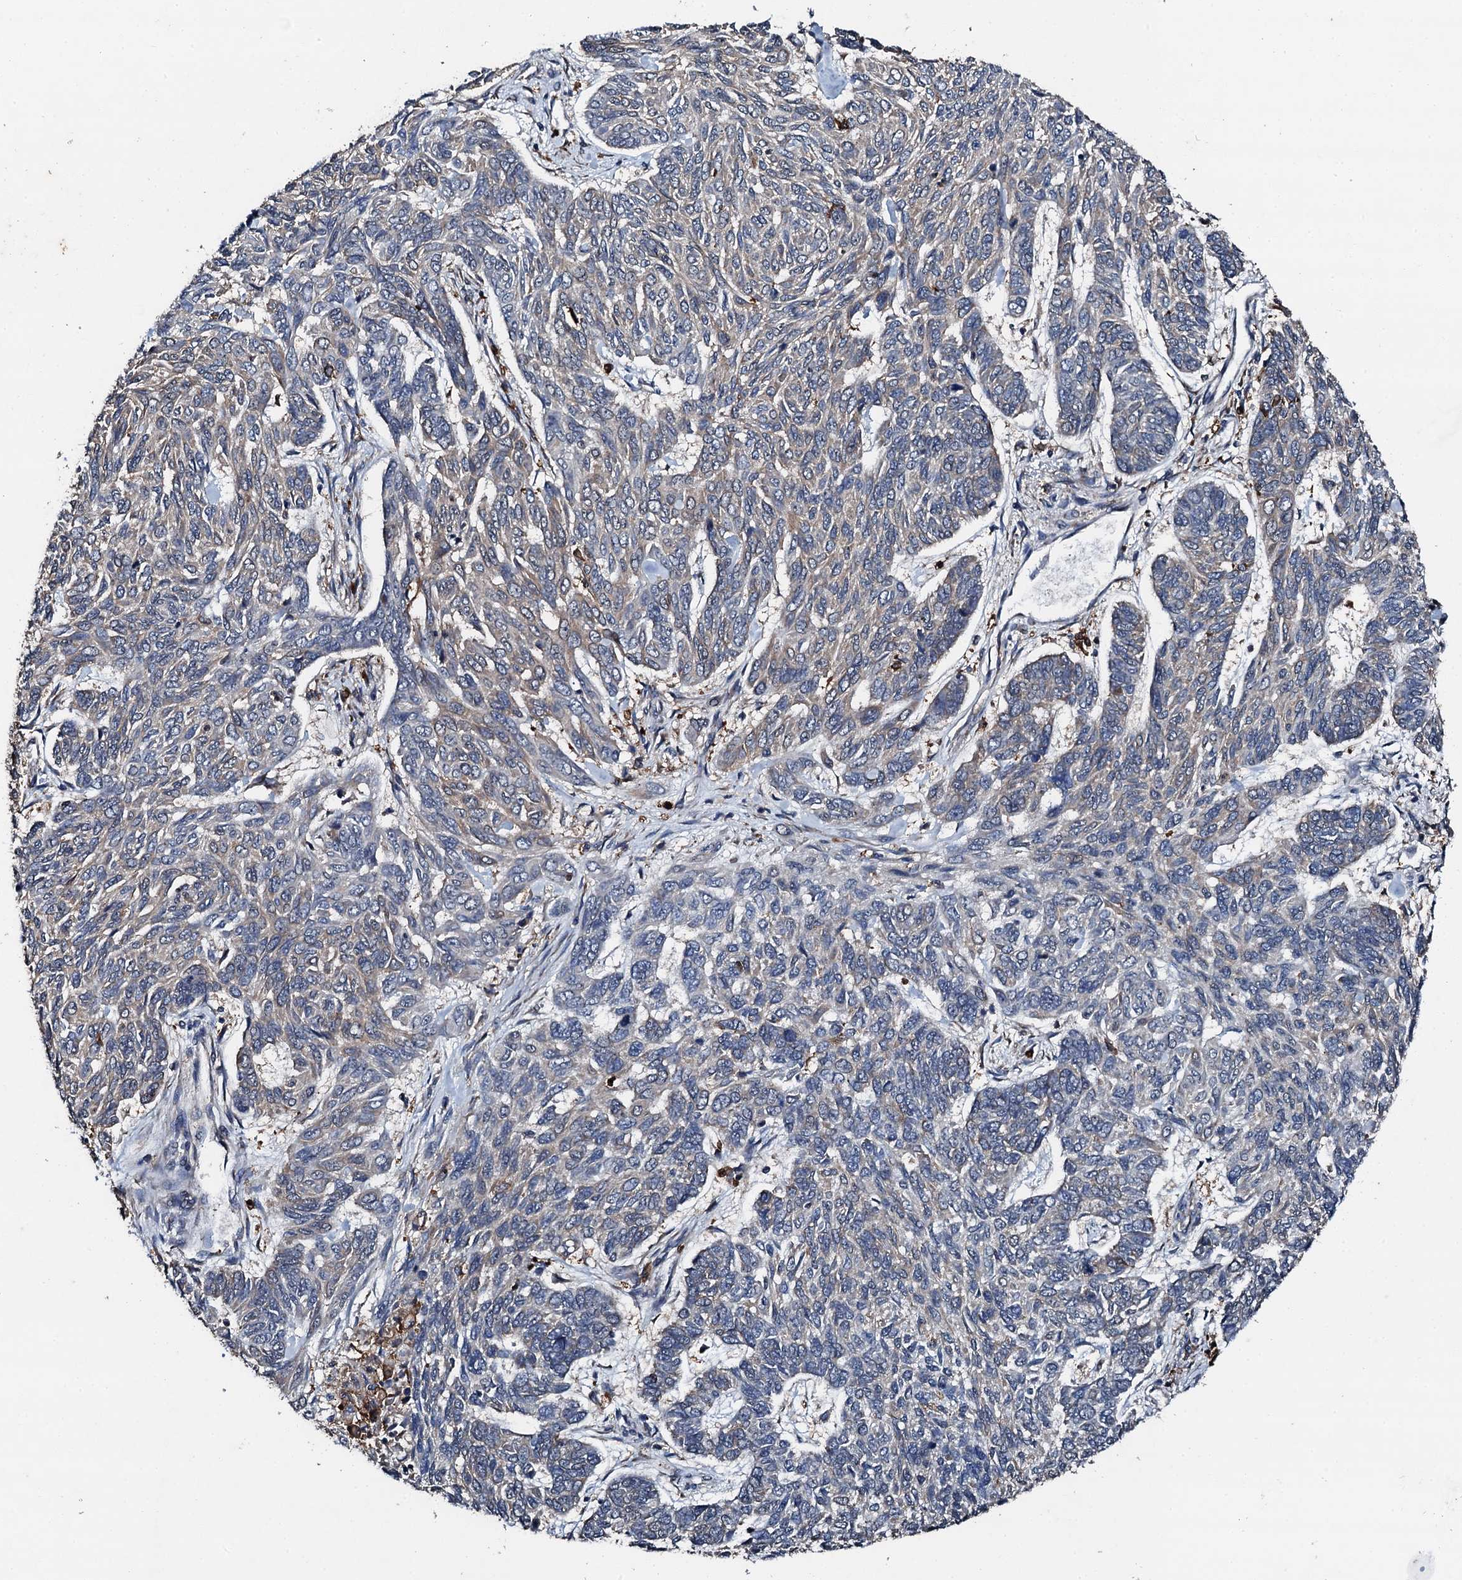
{"staining": {"intensity": "weak", "quantity": "<25%", "location": "cytoplasmic/membranous"}, "tissue": "skin cancer", "cell_type": "Tumor cells", "image_type": "cancer", "snomed": [{"axis": "morphology", "description": "Basal cell carcinoma"}, {"axis": "topography", "description": "Skin"}], "caption": "A micrograph of human skin cancer (basal cell carcinoma) is negative for staining in tumor cells.", "gene": "EDC4", "patient": {"sex": "female", "age": 65}}